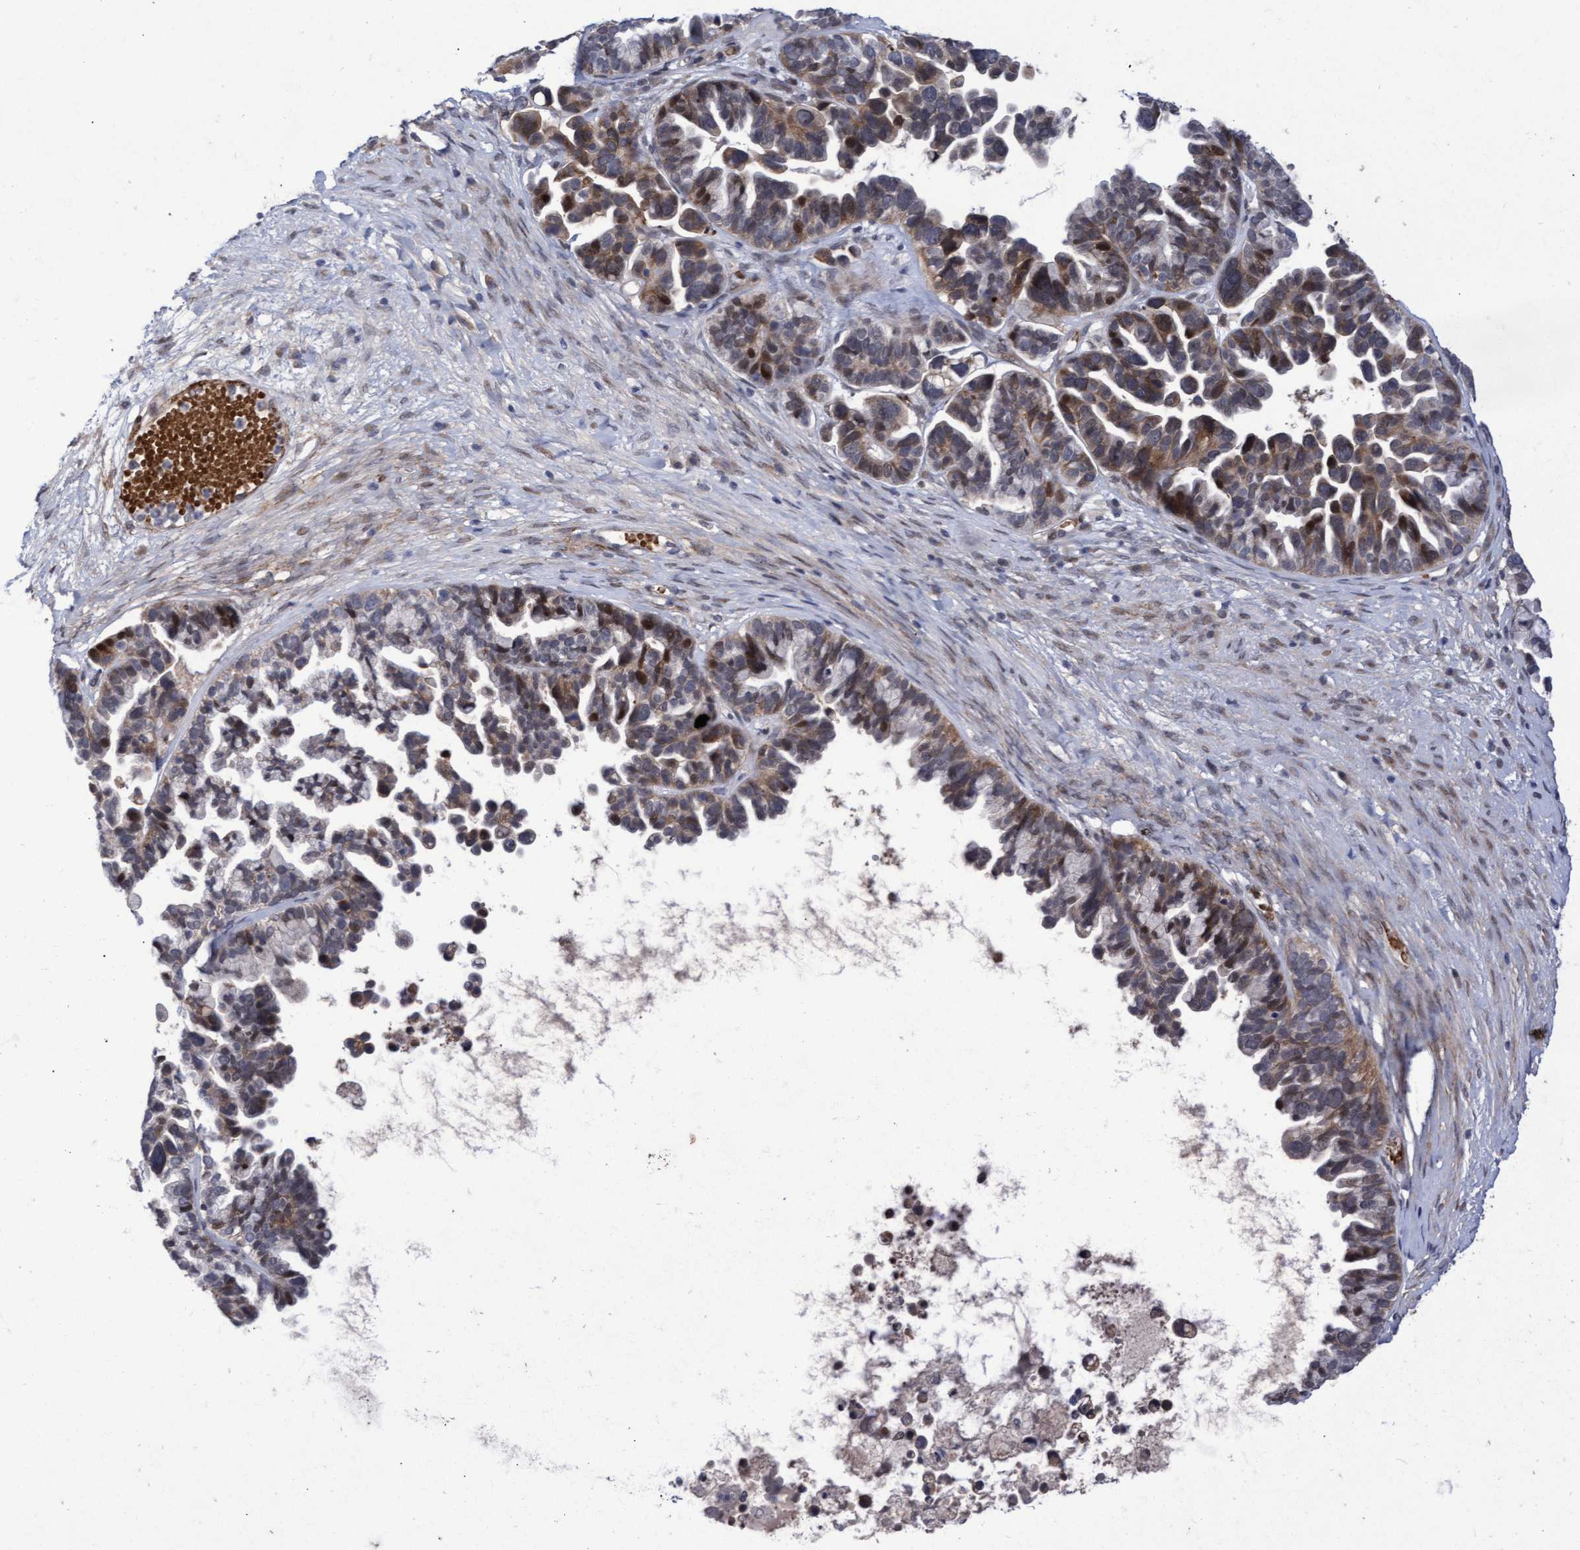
{"staining": {"intensity": "moderate", "quantity": "25%-75%", "location": "cytoplasmic/membranous,nuclear"}, "tissue": "ovarian cancer", "cell_type": "Tumor cells", "image_type": "cancer", "snomed": [{"axis": "morphology", "description": "Cystadenocarcinoma, serous, NOS"}, {"axis": "topography", "description": "Ovary"}], "caption": "This image demonstrates IHC staining of serous cystadenocarcinoma (ovarian), with medium moderate cytoplasmic/membranous and nuclear staining in about 25%-75% of tumor cells.", "gene": "ZNF750", "patient": {"sex": "female", "age": 56}}